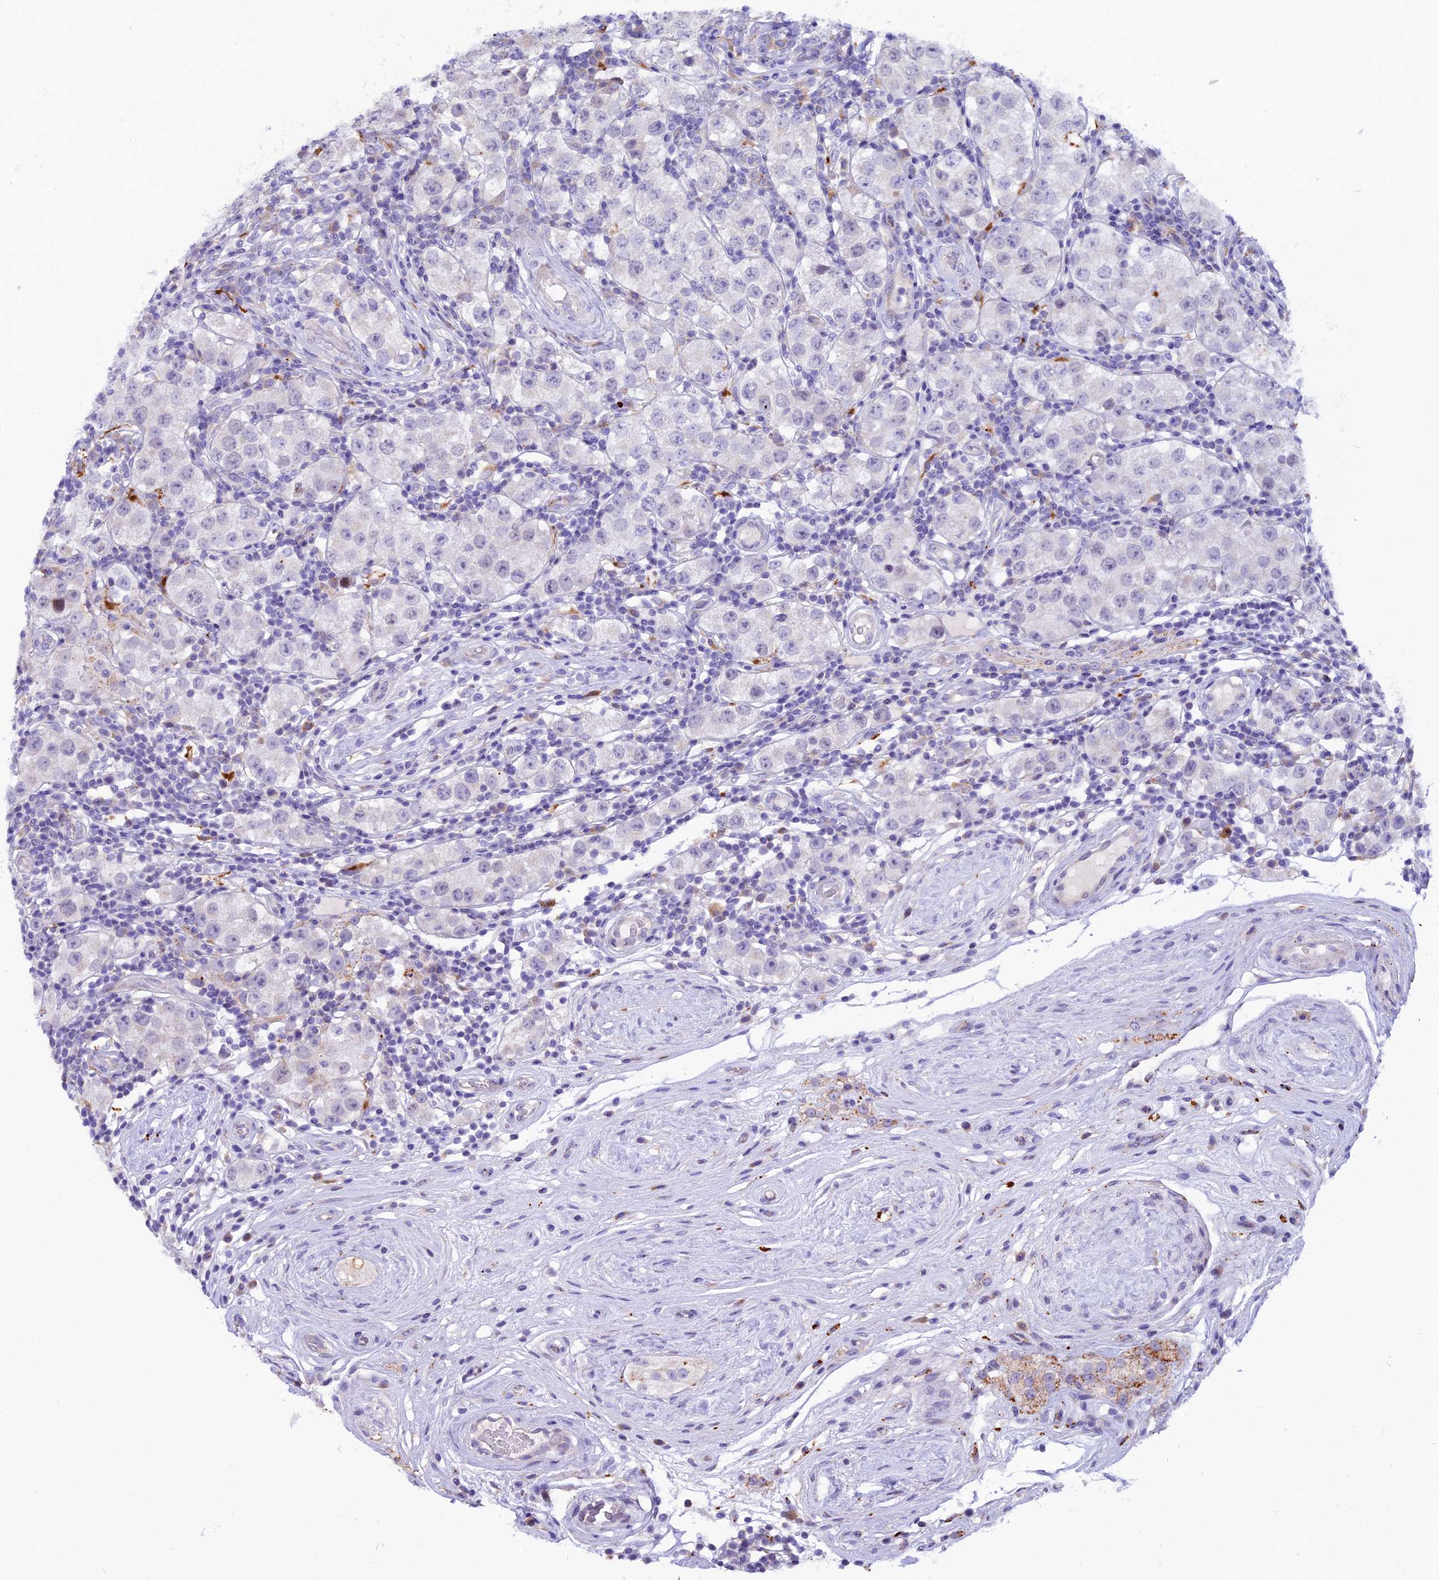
{"staining": {"intensity": "negative", "quantity": "none", "location": "none"}, "tissue": "testis cancer", "cell_type": "Tumor cells", "image_type": "cancer", "snomed": [{"axis": "morphology", "description": "Seminoma, NOS"}, {"axis": "topography", "description": "Testis"}], "caption": "An image of testis cancer stained for a protein demonstrates no brown staining in tumor cells.", "gene": "THRSP", "patient": {"sex": "male", "age": 34}}